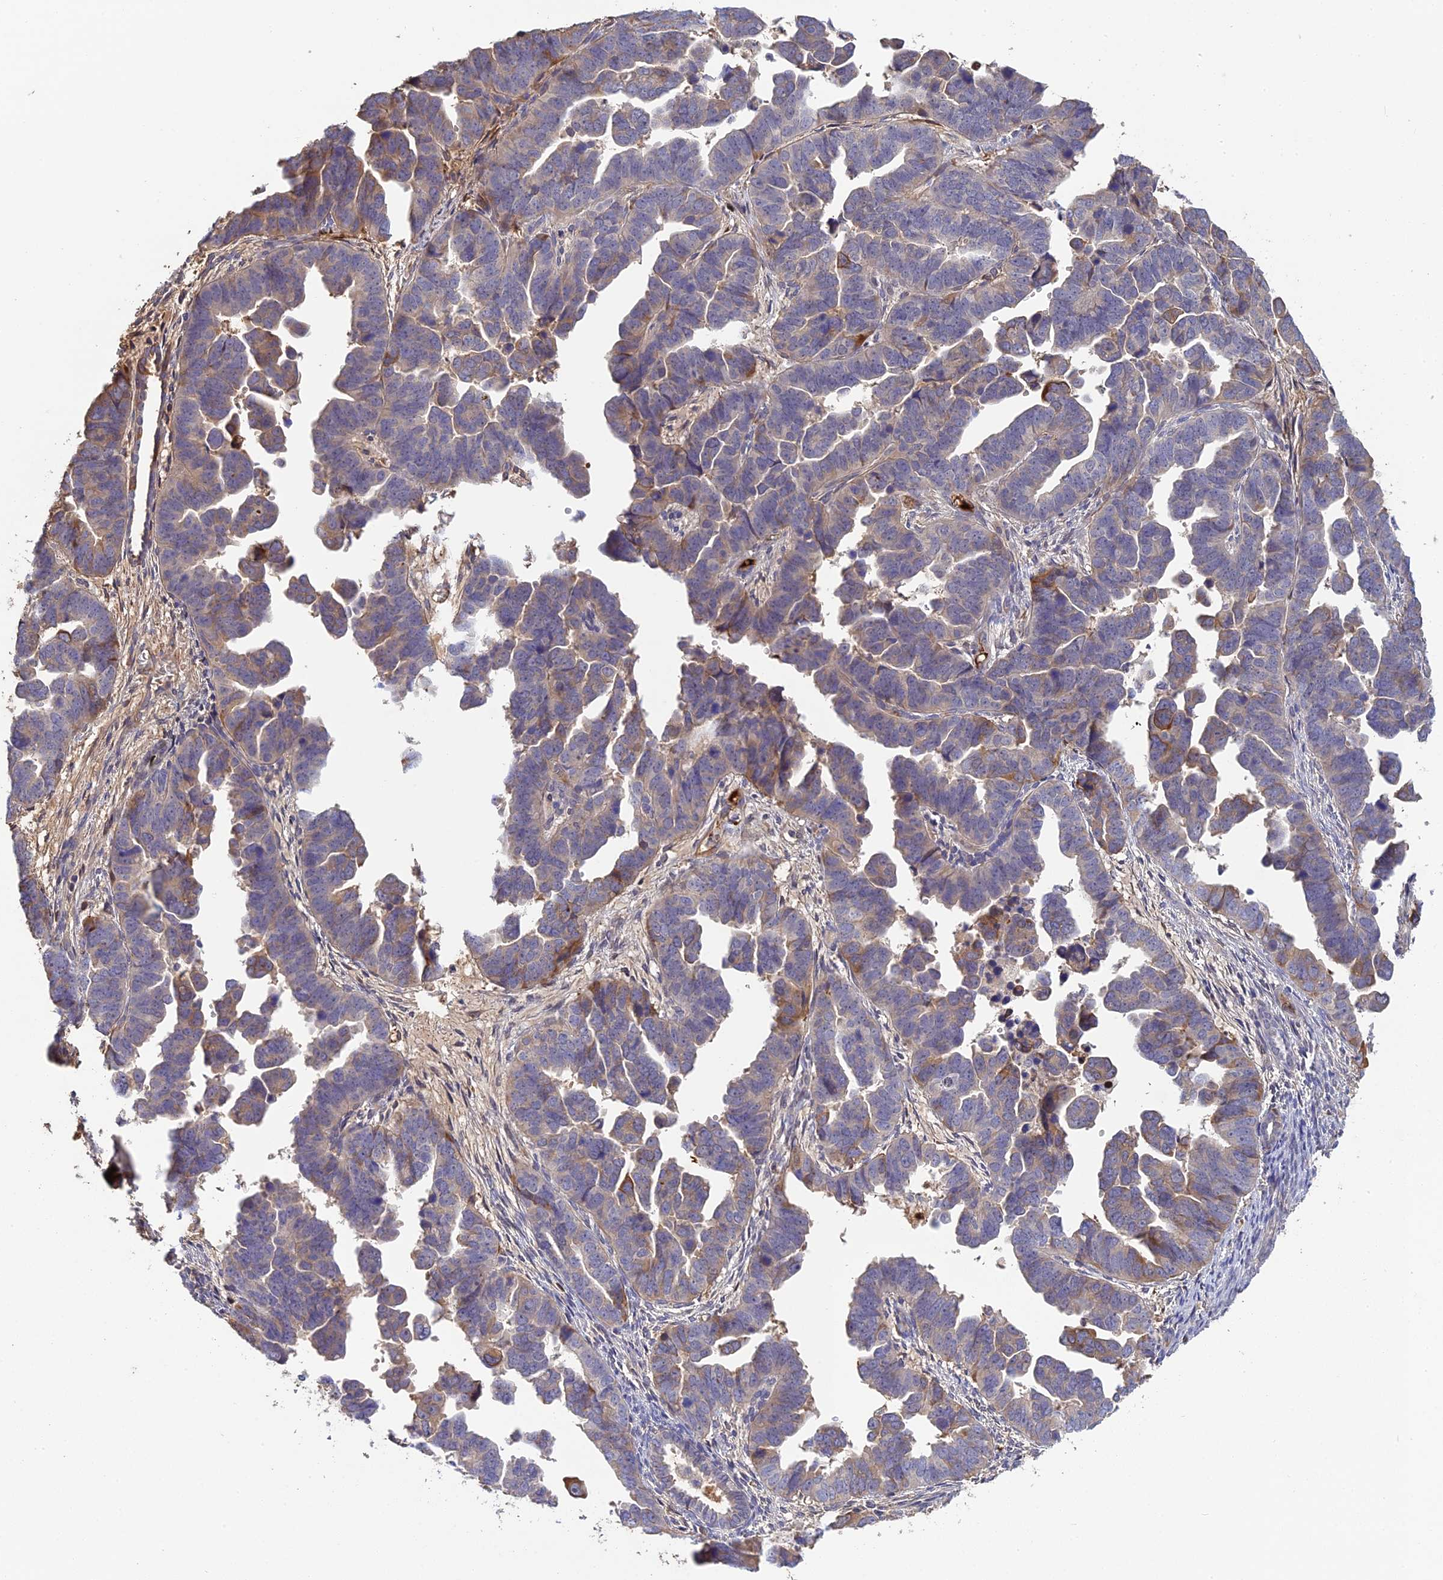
{"staining": {"intensity": "weak", "quantity": "<25%", "location": "cytoplasmic/membranous"}, "tissue": "endometrial cancer", "cell_type": "Tumor cells", "image_type": "cancer", "snomed": [{"axis": "morphology", "description": "Adenocarcinoma, NOS"}, {"axis": "topography", "description": "Endometrium"}], "caption": "This is a image of immunohistochemistry (IHC) staining of adenocarcinoma (endometrial), which shows no staining in tumor cells. The staining was performed using DAB to visualize the protein expression in brown, while the nuclei were stained in blue with hematoxylin (Magnification: 20x).", "gene": "PZP", "patient": {"sex": "female", "age": 75}}